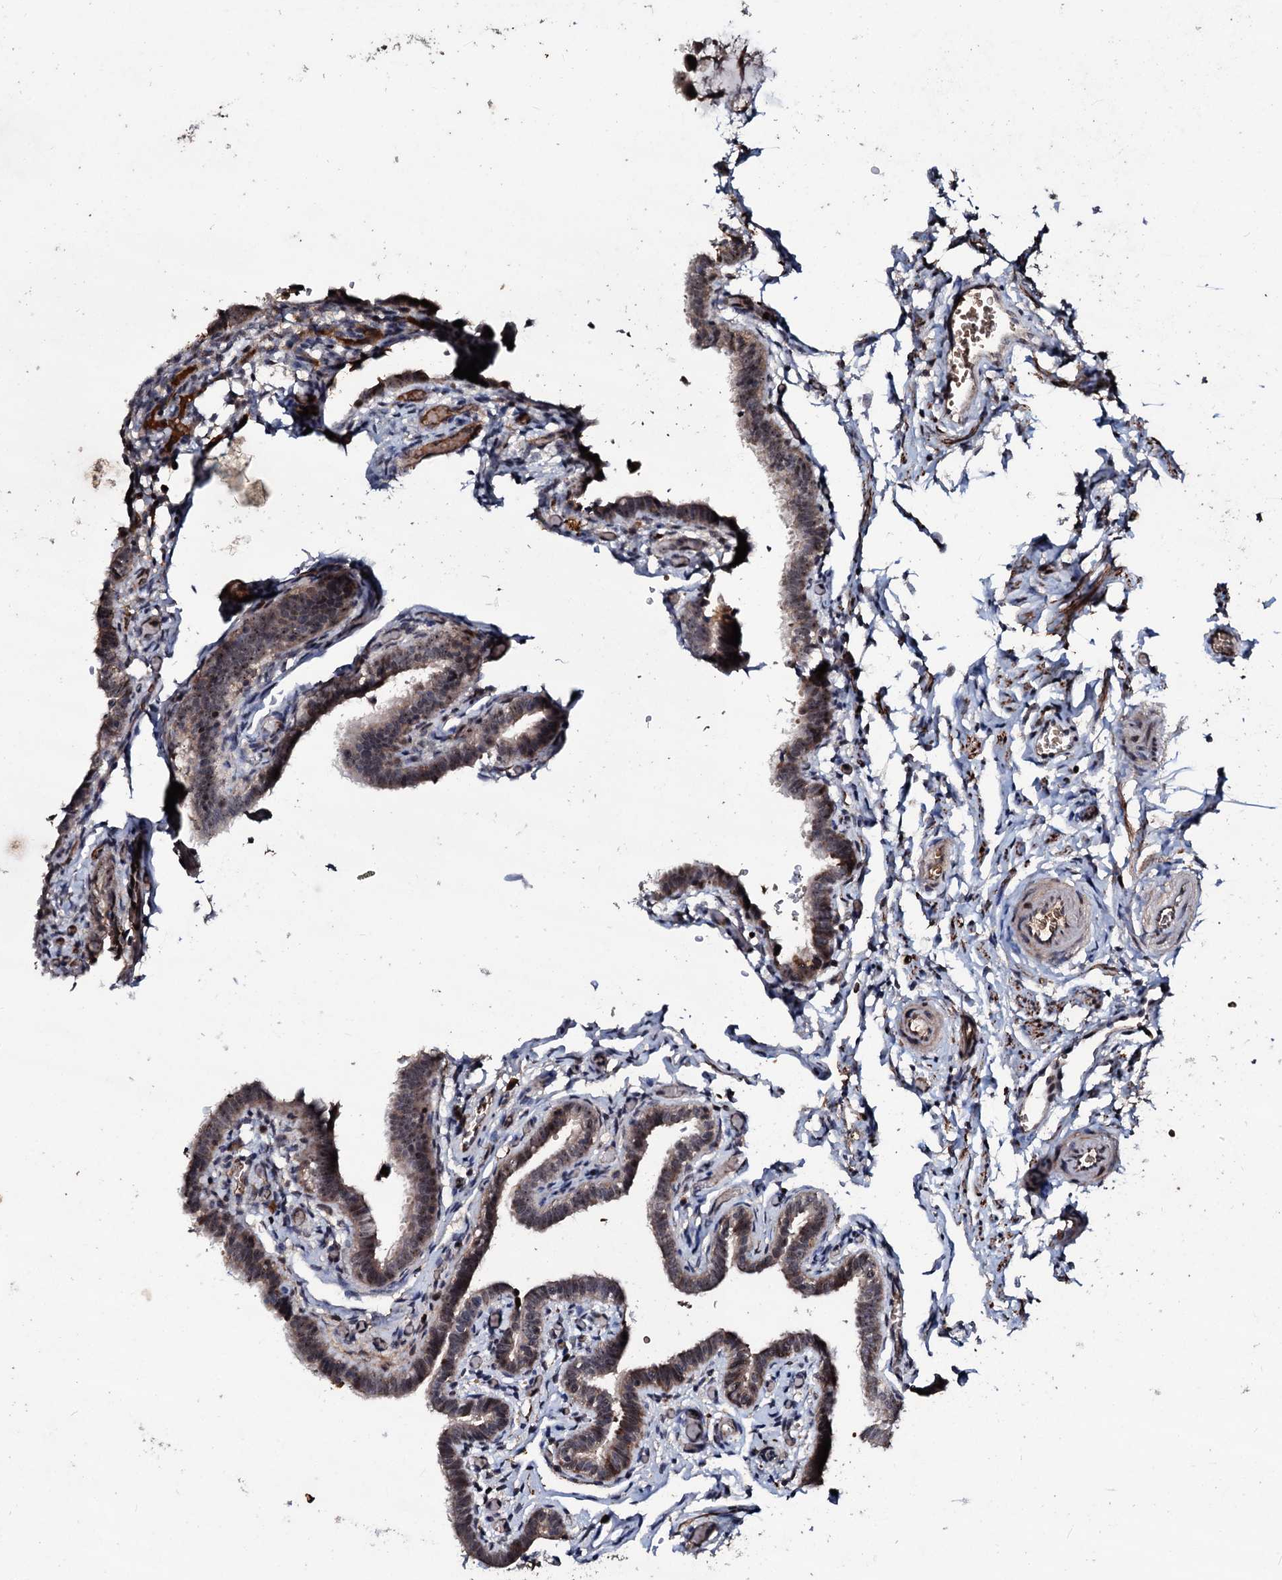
{"staining": {"intensity": "weak", "quantity": "25%-75%", "location": "cytoplasmic/membranous,nuclear"}, "tissue": "fallopian tube", "cell_type": "Glandular cells", "image_type": "normal", "snomed": [{"axis": "morphology", "description": "Normal tissue, NOS"}, {"axis": "topography", "description": "Fallopian tube"}], "caption": "Immunohistochemistry (IHC) staining of benign fallopian tube, which displays low levels of weak cytoplasmic/membranous,nuclear staining in about 25%-75% of glandular cells indicating weak cytoplasmic/membranous,nuclear protein expression. The staining was performed using DAB (brown) for protein detection and nuclei were counterstained in hematoxylin (blue).", "gene": "SUPT7L", "patient": {"sex": "female", "age": 36}}